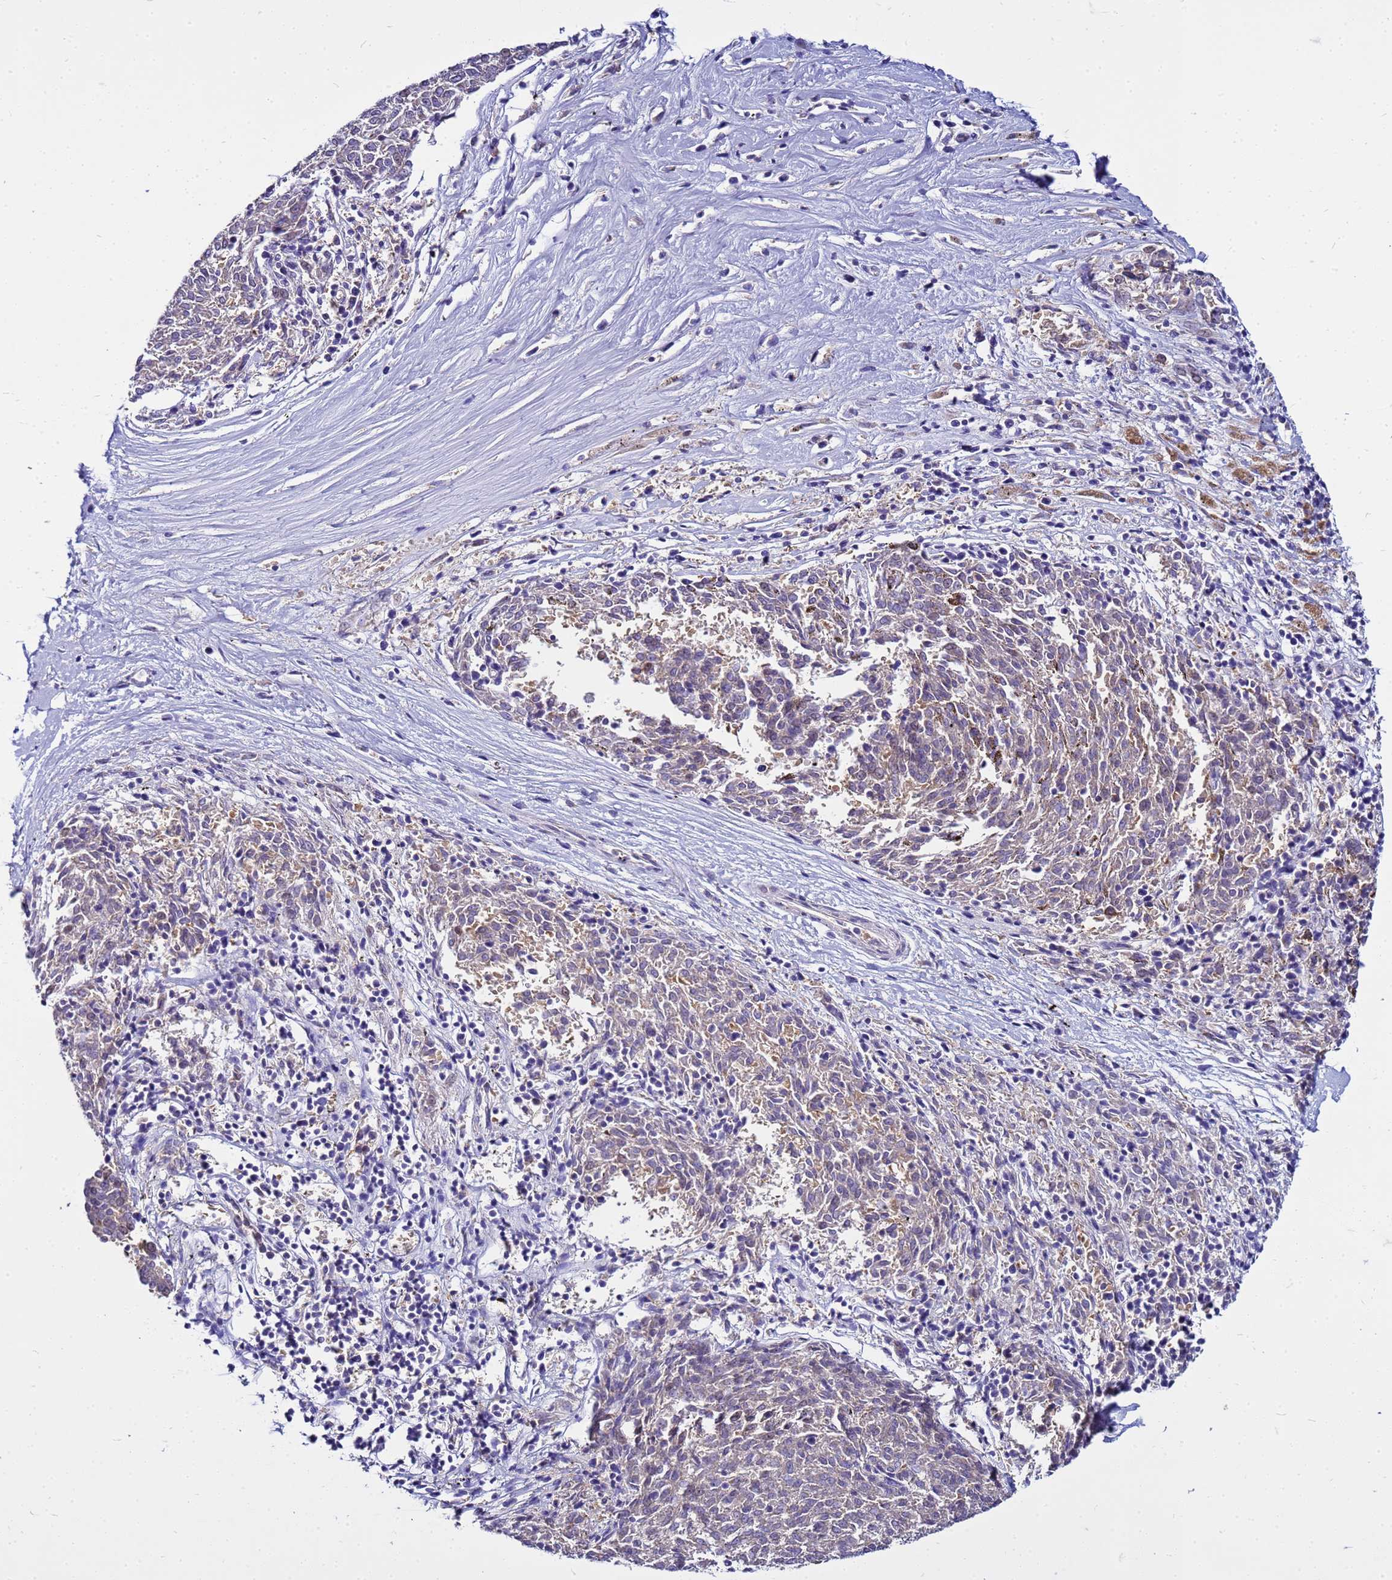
{"staining": {"intensity": "weak", "quantity": "<25%", "location": "cytoplasmic/membranous,nuclear"}, "tissue": "melanoma", "cell_type": "Tumor cells", "image_type": "cancer", "snomed": [{"axis": "morphology", "description": "Malignant melanoma, NOS"}, {"axis": "topography", "description": "Skin"}], "caption": "There is no significant positivity in tumor cells of melanoma. Brightfield microscopy of immunohistochemistry (IHC) stained with DAB (brown) and hematoxylin (blue), captured at high magnification.", "gene": "PKD1", "patient": {"sex": "female", "age": 72}}